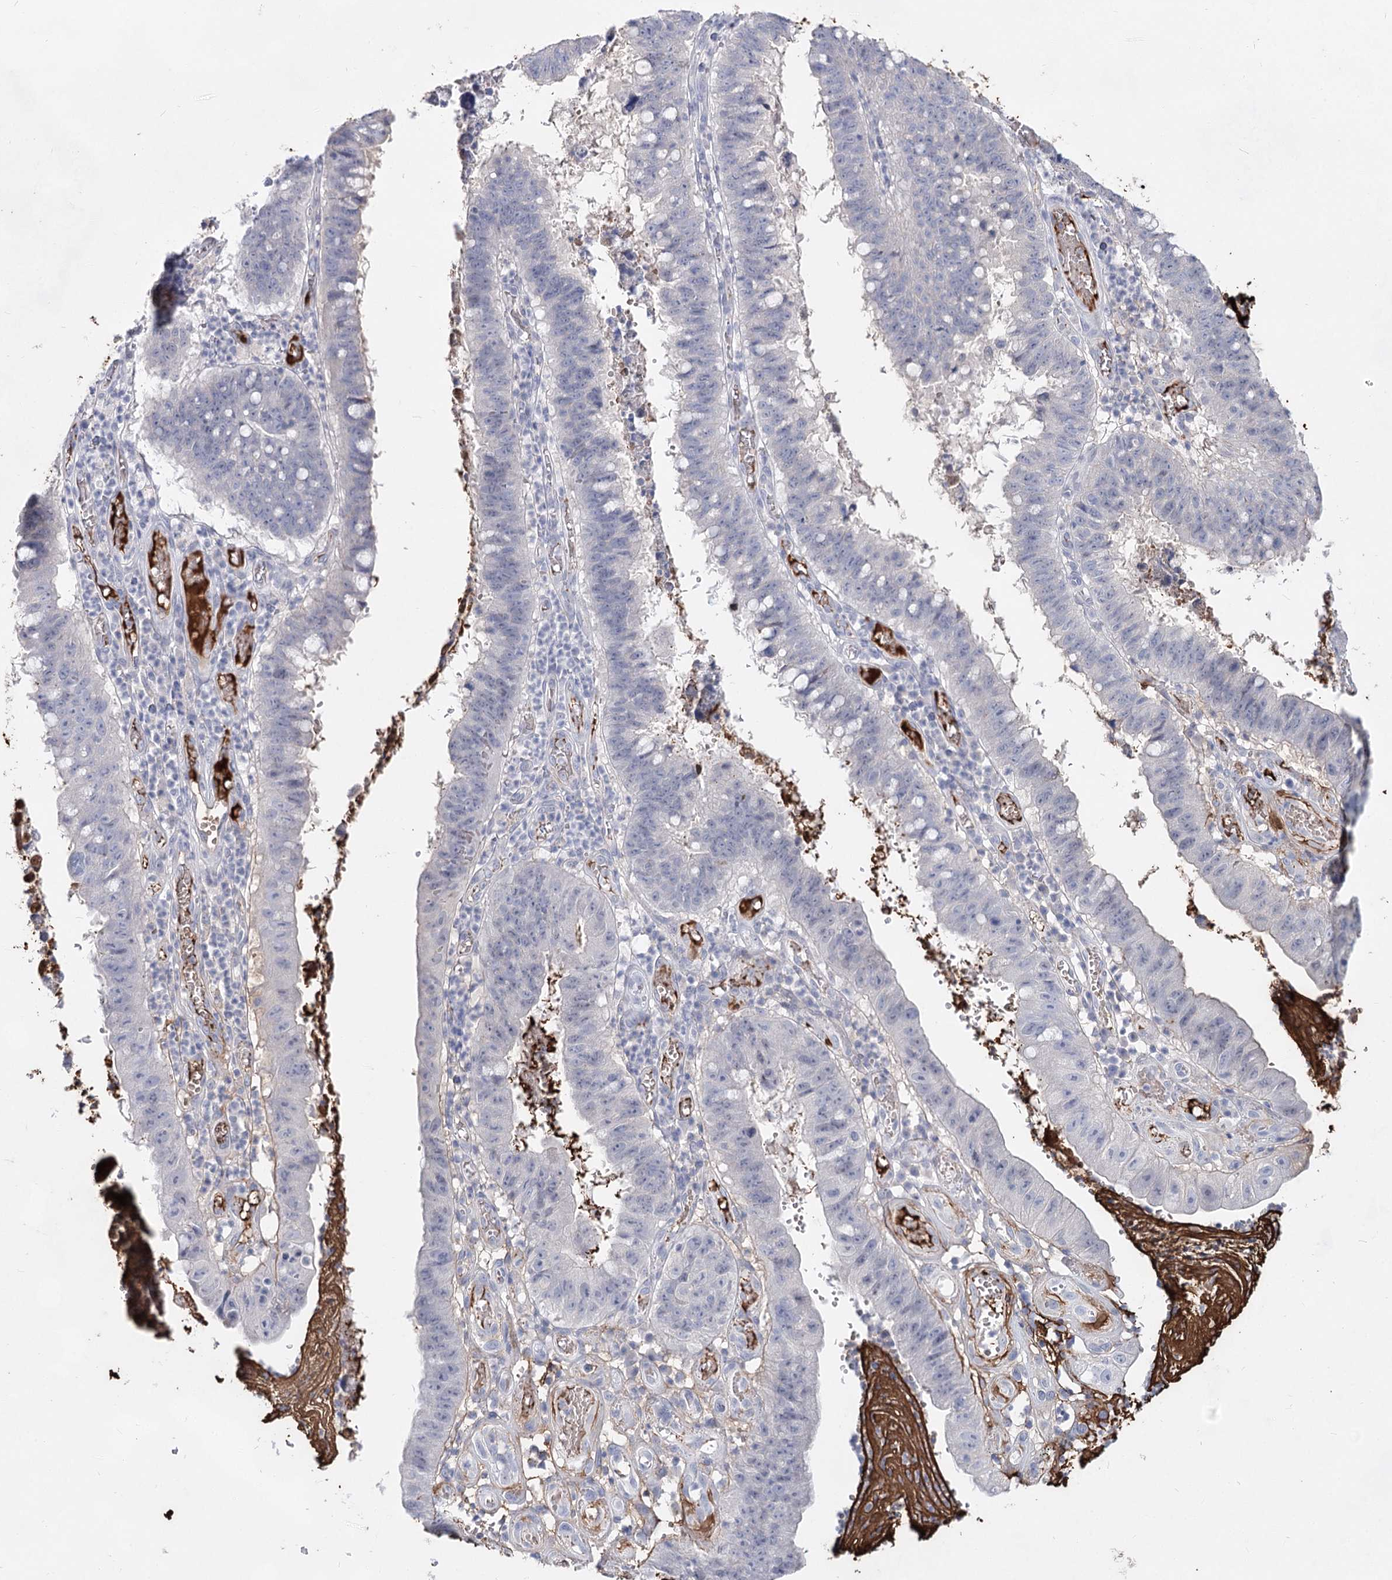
{"staining": {"intensity": "negative", "quantity": "none", "location": "none"}, "tissue": "stomach cancer", "cell_type": "Tumor cells", "image_type": "cancer", "snomed": [{"axis": "morphology", "description": "Adenocarcinoma, NOS"}, {"axis": "topography", "description": "Stomach"}], "caption": "An immunohistochemistry micrograph of adenocarcinoma (stomach) is shown. There is no staining in tumor cells of adenocarcinoma (stomach).", "gene": "TASOR2", "patient": {"sex": "male", "age": 59}}